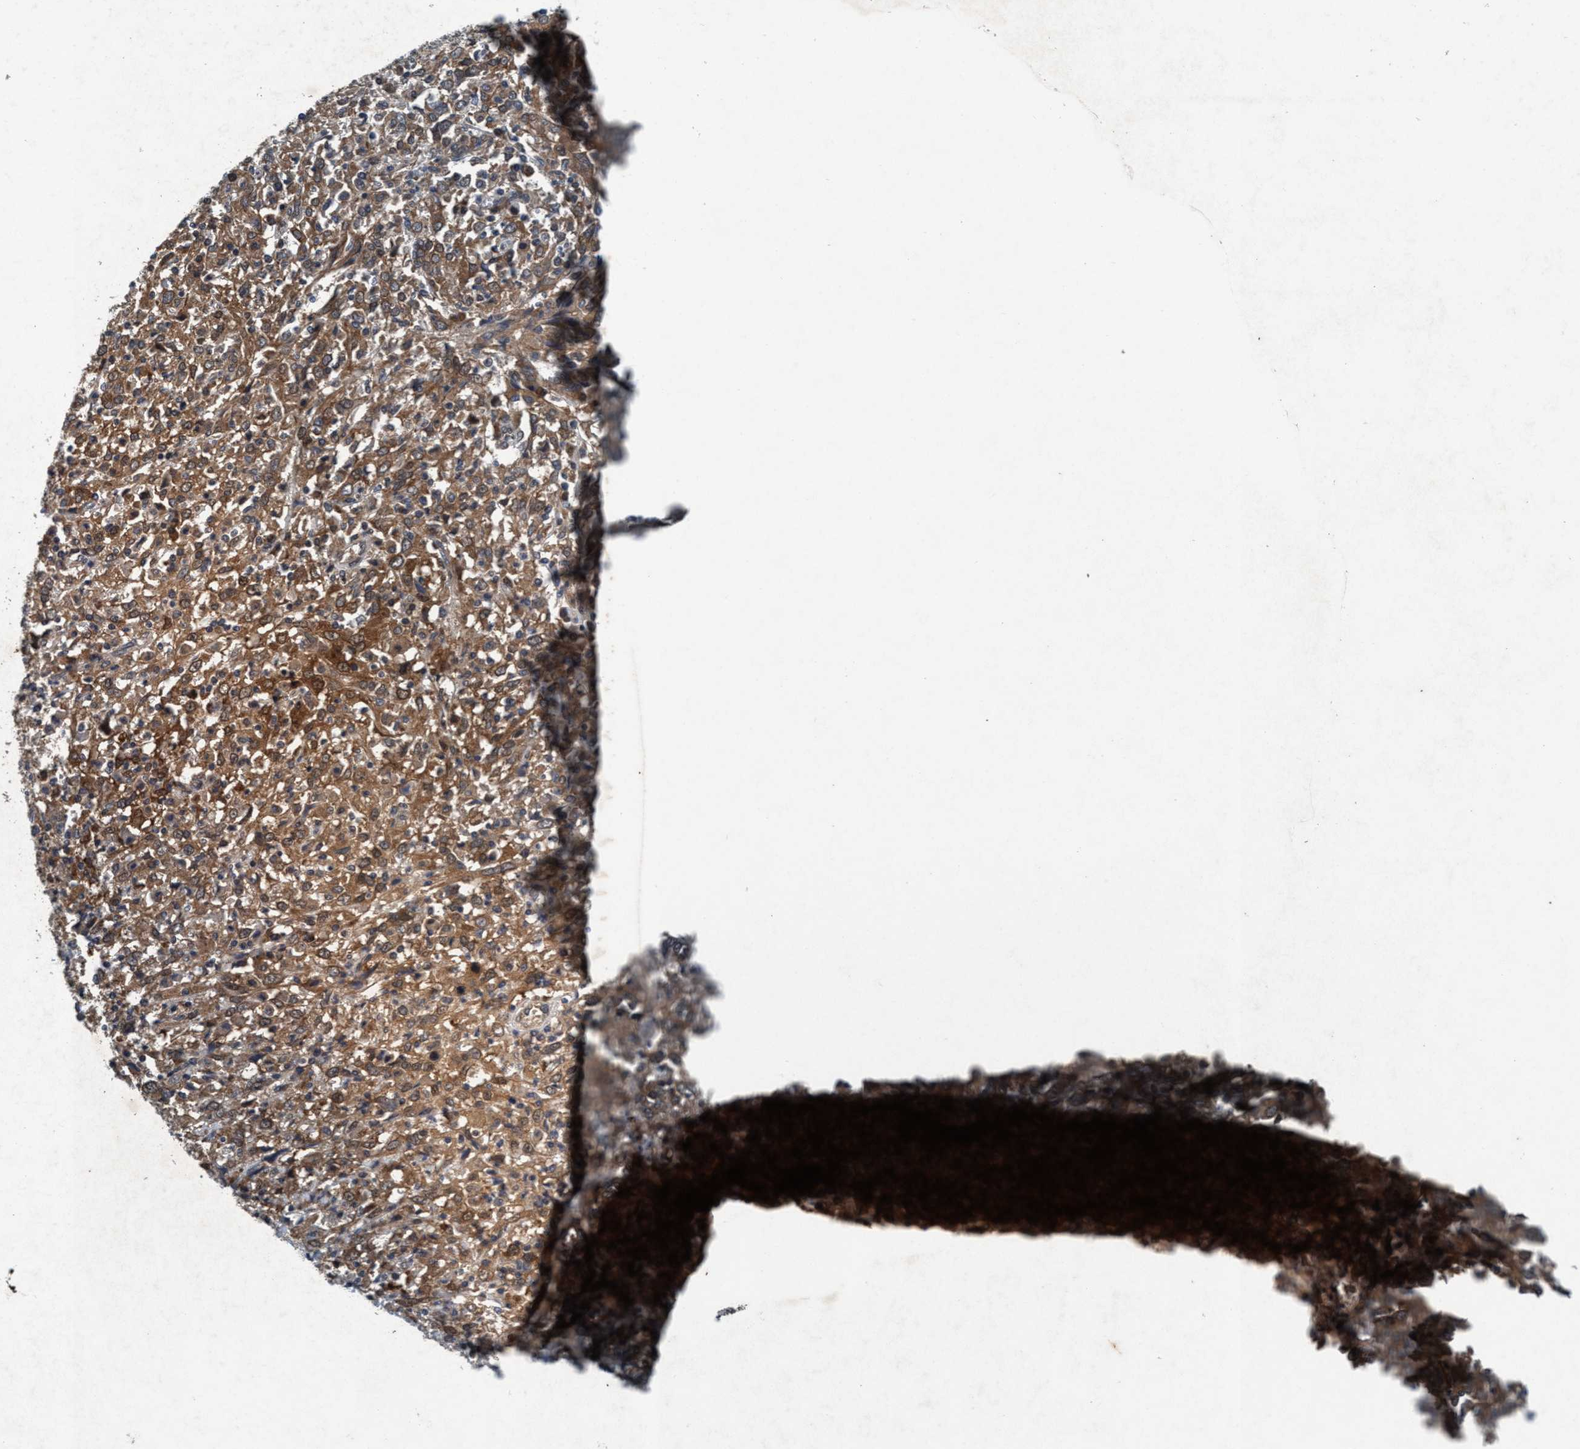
{"staining": {"intensity": "moderate", "quantity": ">75%", "location": "cytoplasmic/membranous"}, "tissue": "cervical cancer", "cell_type": "Tumor cells", "image_type": "cancer", "snomed": [{"axis": "morphology", "description": "Squamous cell carcinoma, NOS"}, {"axis": "topography", "description": "Cervix"}], "caption": "The histopathology image displays staining of cervical cancer (squamous cell carcinoma), revealing moderate cytoplasmic/membranous protein expression (brown color) within tumor cells.", "gene": "AKT1S1", "patient": {"sex": "female", "age": 46}}